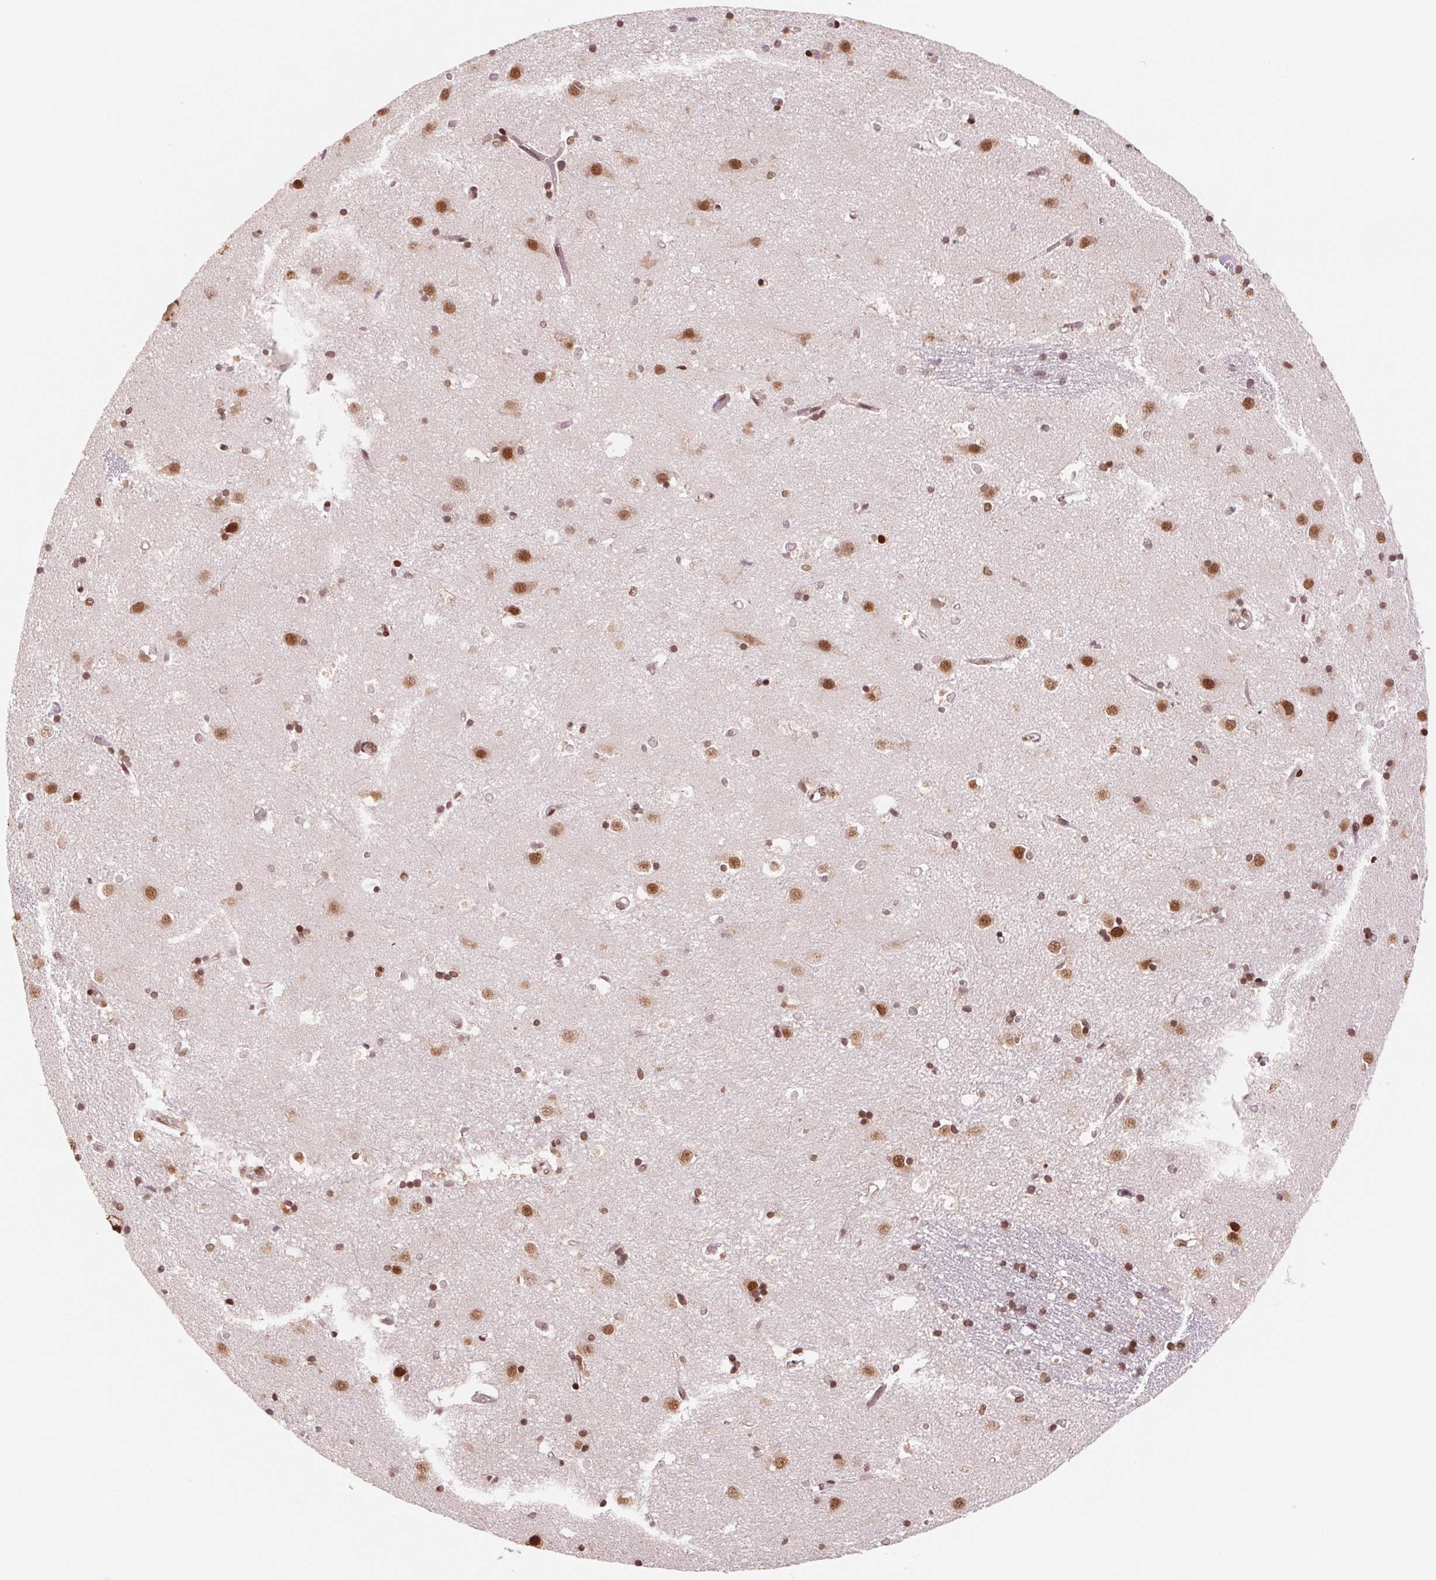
{"staining": {"intensity": "strong", "quantity": "<25%", "location": "nuclear"}, "tissue": "caudate", "cell_type": "Glial cells", "image_type": "normal", "snomed": [{"axis": "morphology", "description": "Normal tissue, NOS"}, {"axis": "topography", "description": "Lateral ventricle wall"}], "caption": "A photomicrograph of caudate stained for a protein reveals strong nuclear brown staining in glial cells. The staining was performed using DAB (3,3'-diaminobenzidine), with brown indicating positive protein expression. Nuclei are stained blue with hematoxylin.", "gene": "TTLL9", "patient": {"sex": "male", "age": 54}}